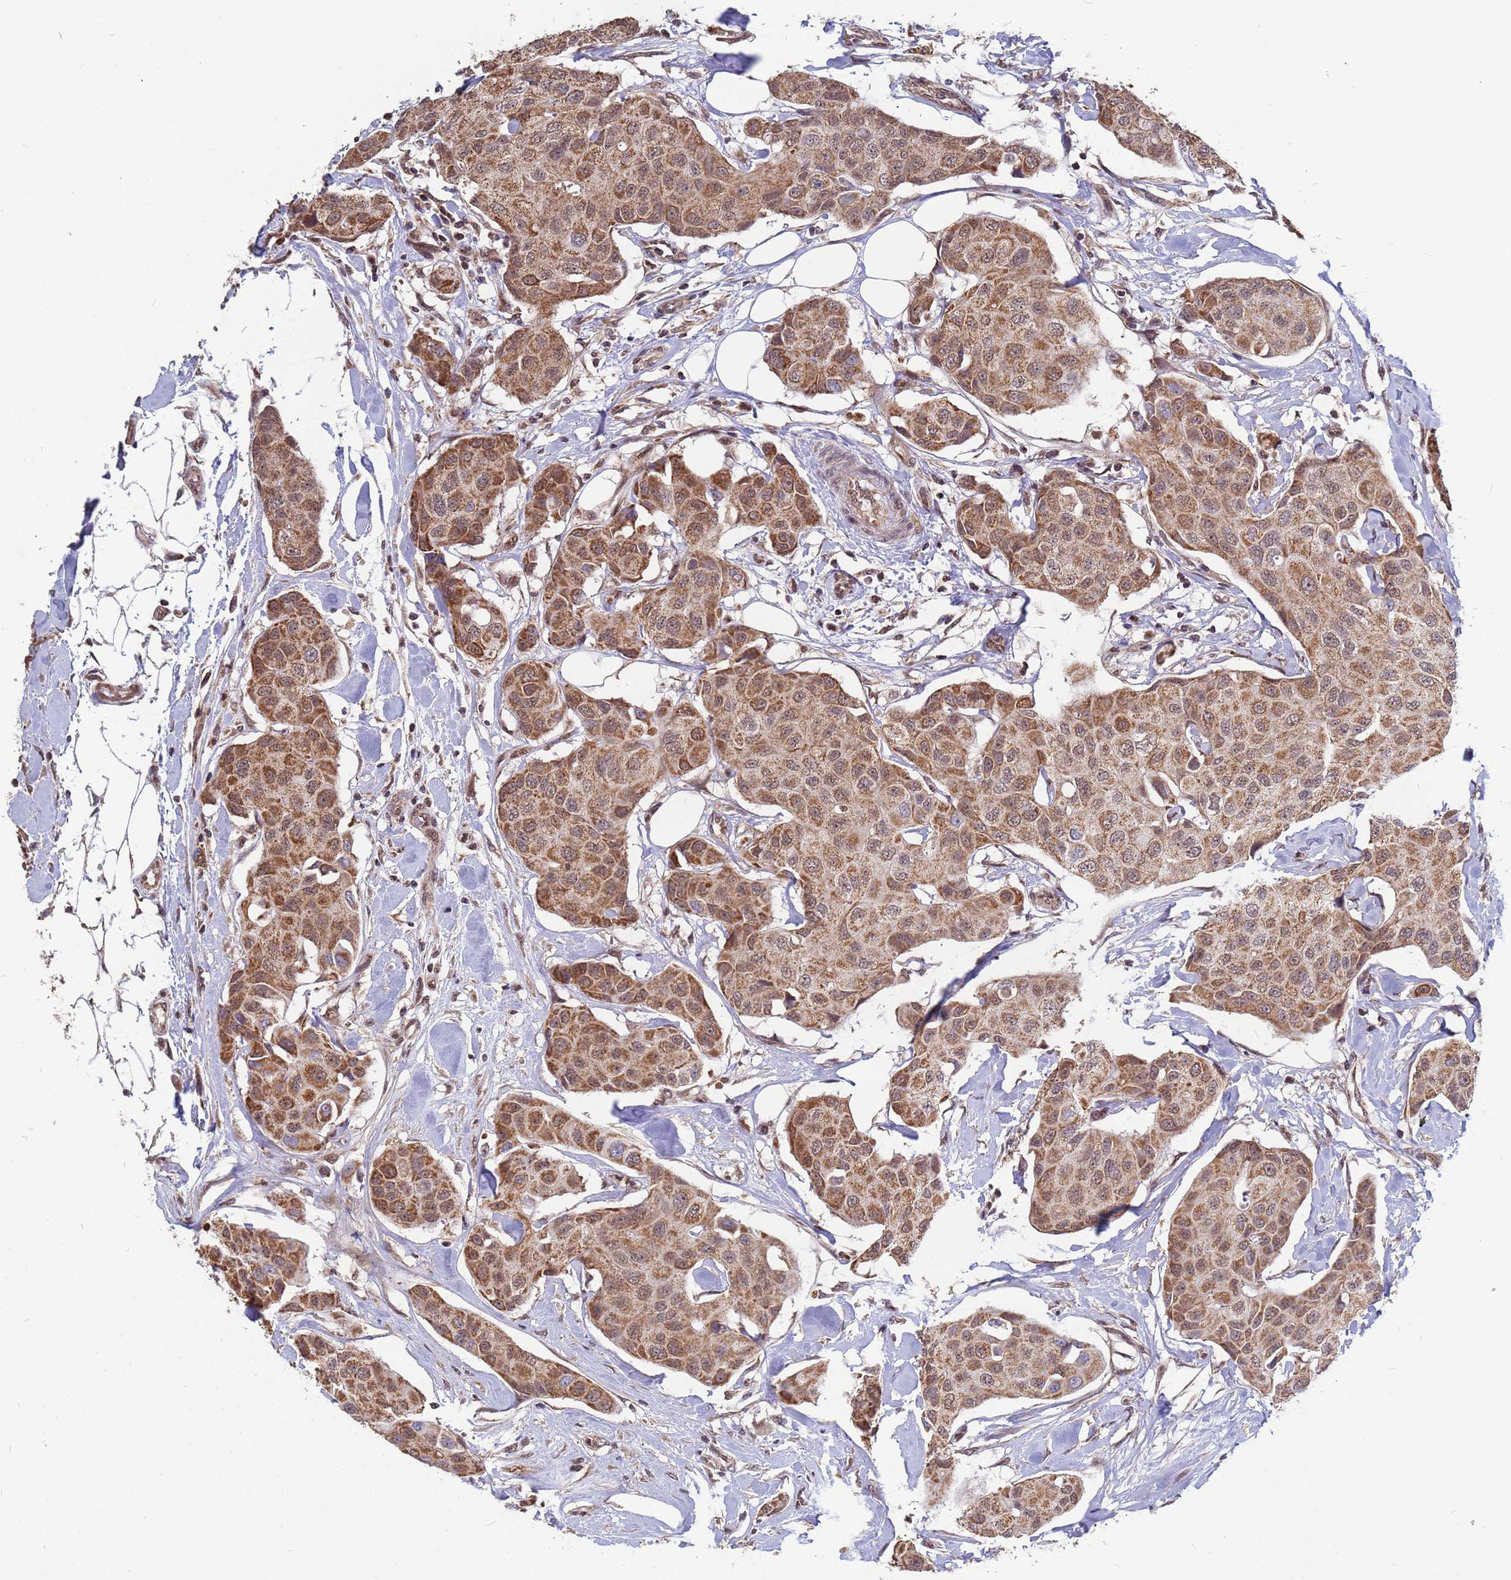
{"staining": {"intensity": "moderate", "quantity": ">75%", "location": "cytoplasmic/membranous"}, "tissue": "breast cancer", "cell_type": "Tumor cells", "image_type": "cancer", "snomed": [{"axis": "morphology", "description": "Duct carcinoma"}, {"axis": "topography", "description": "Breast"}, {"axis": "topography", "description": "Lymph node"}], "caption": "Immunohistochemical staining of human breast intraductal carcinoma exhibits moderate cytoplasmic/membranous protein staining in about >75% of tumor cells.", "gene": "DENND2B", "patient": {"sex": "female", "age": 80}}